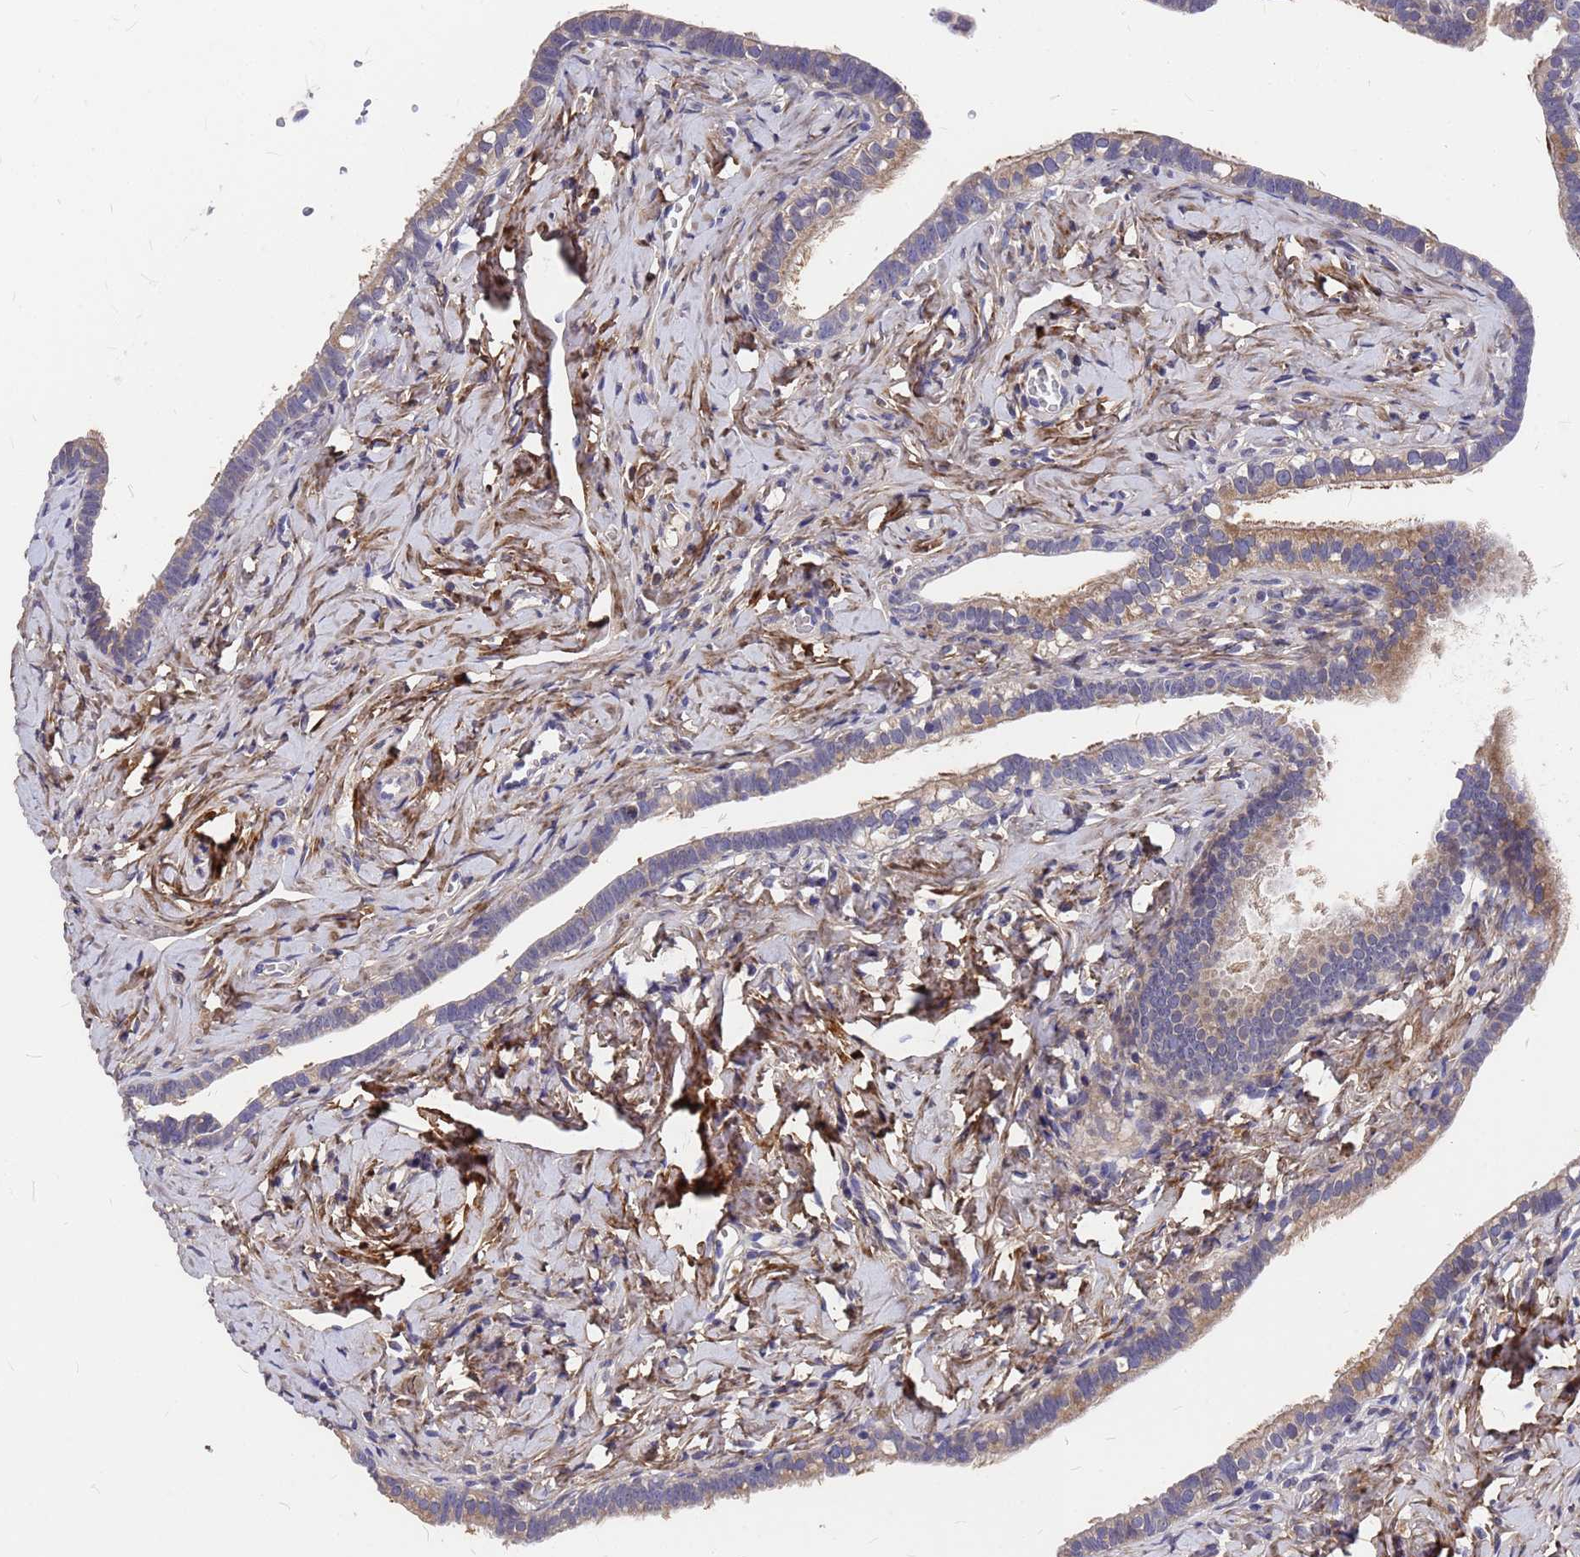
{"staining": {"intensity": "moderate", "quantity": "<25%", "location": "cytoplasmic/membranous"}, "tissue": "fallopian tube", "cell_type": "Glandular cells", "image_type": "normal", "snomed": [{"axis": "morphology", "description": "Normal tissue, NOS"}, {"axis": "topography", "description": "Fallopian tube"}], "caption": "DAB immunohistochemical staining of unremarkable fallopian tube reveals moderate cytoplasmic/membranous protein positivity in about <25% of glandular cells.", "gene": "ZNF717", "patient": {"sex": "female", "age": 66}}